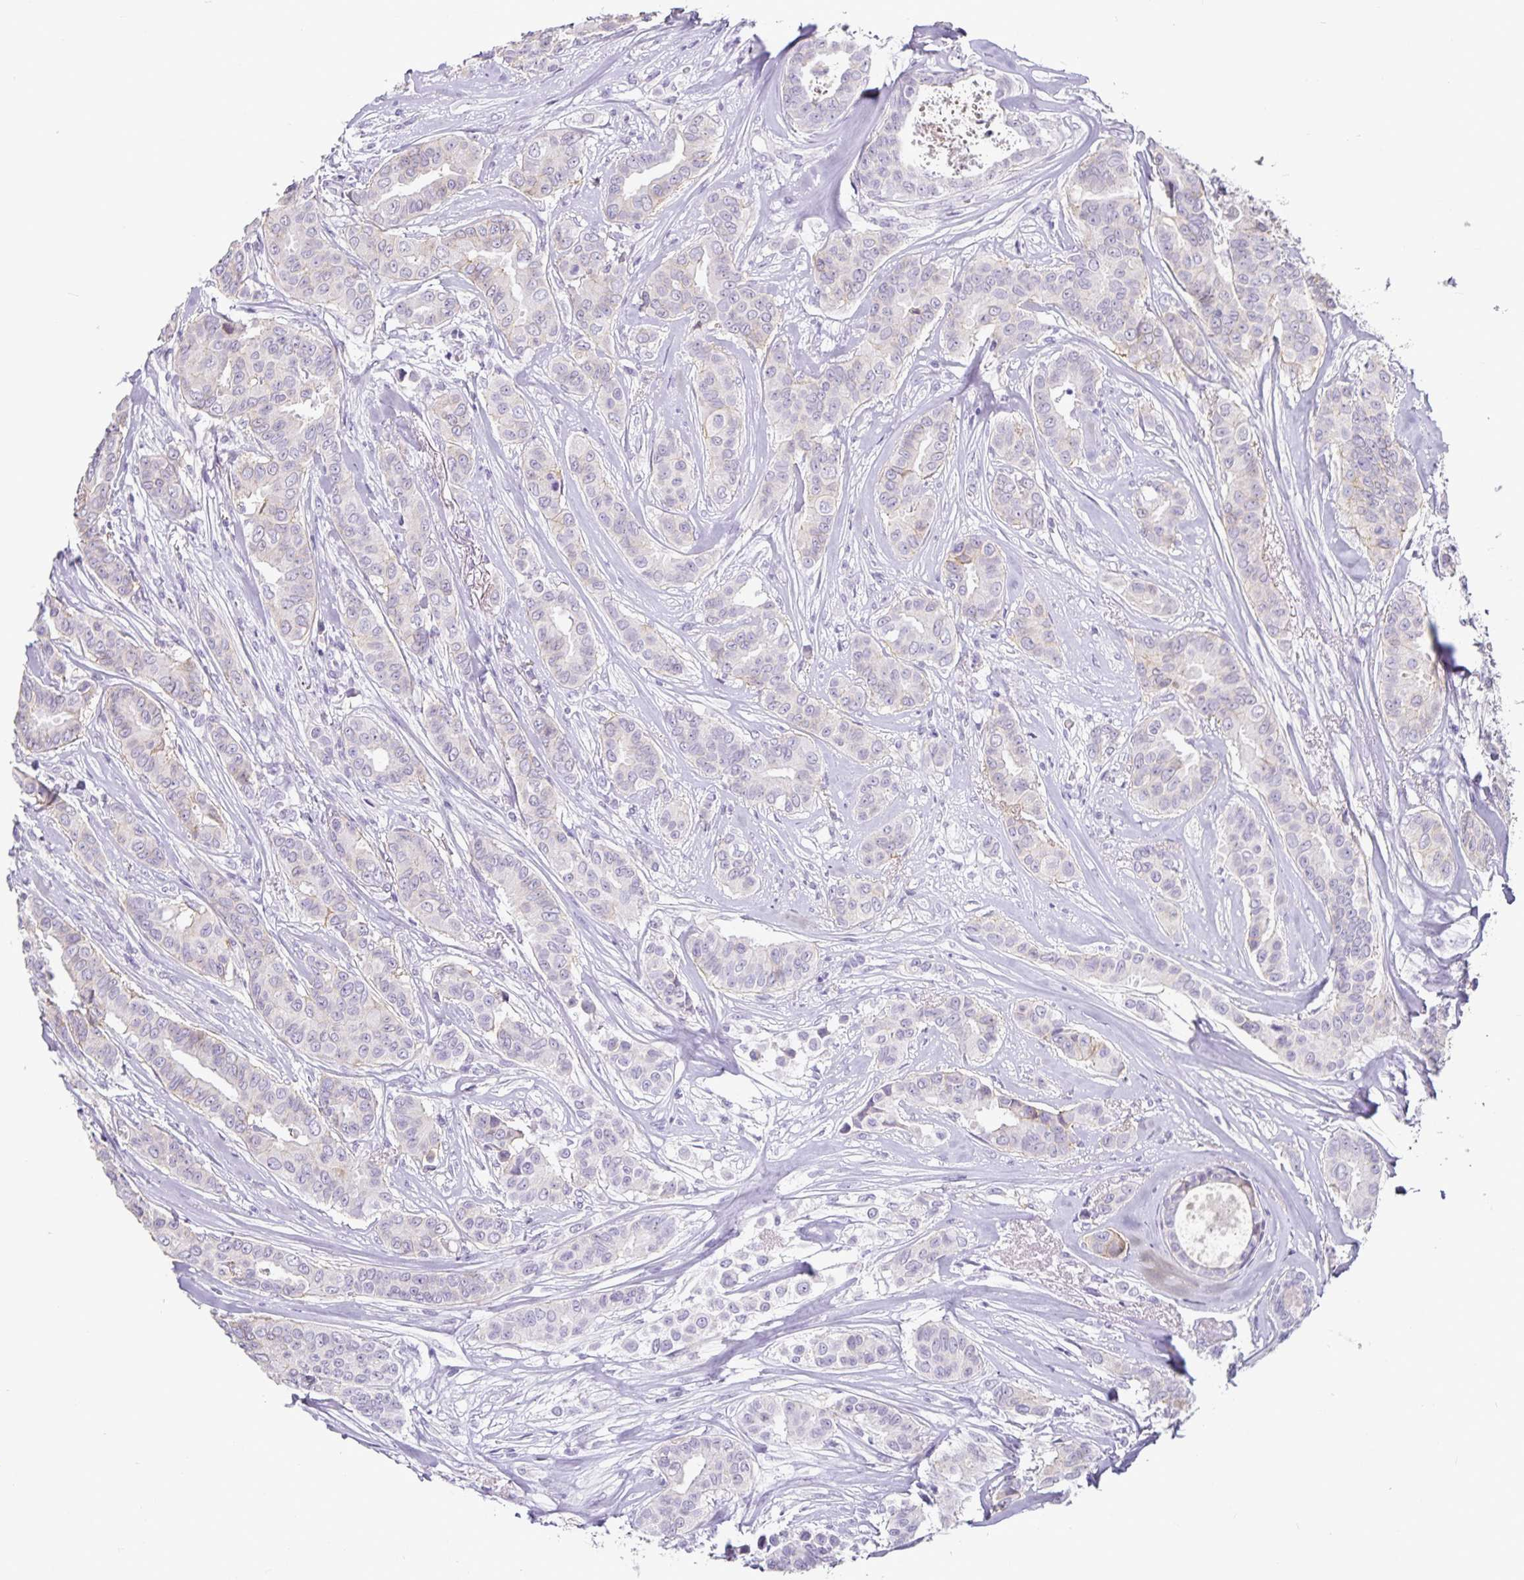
{"staining": {"intensity": "negative", "quantity": "none", "location": "none"}, "tissue": "breast cancer", "cell_type": "Tumor cells", "image_type": "cancer", "snomed": [{"axis": "morphology", "description": "Duct carcinoma"}, {"axis": "topography", "description": "Breast"}], "caption": "Breast cancer was stained to show a protein in brown. There is no significant staining in tumor cells.", "gene": "CA12", "patient": {"sex": "female", "age": 45}}